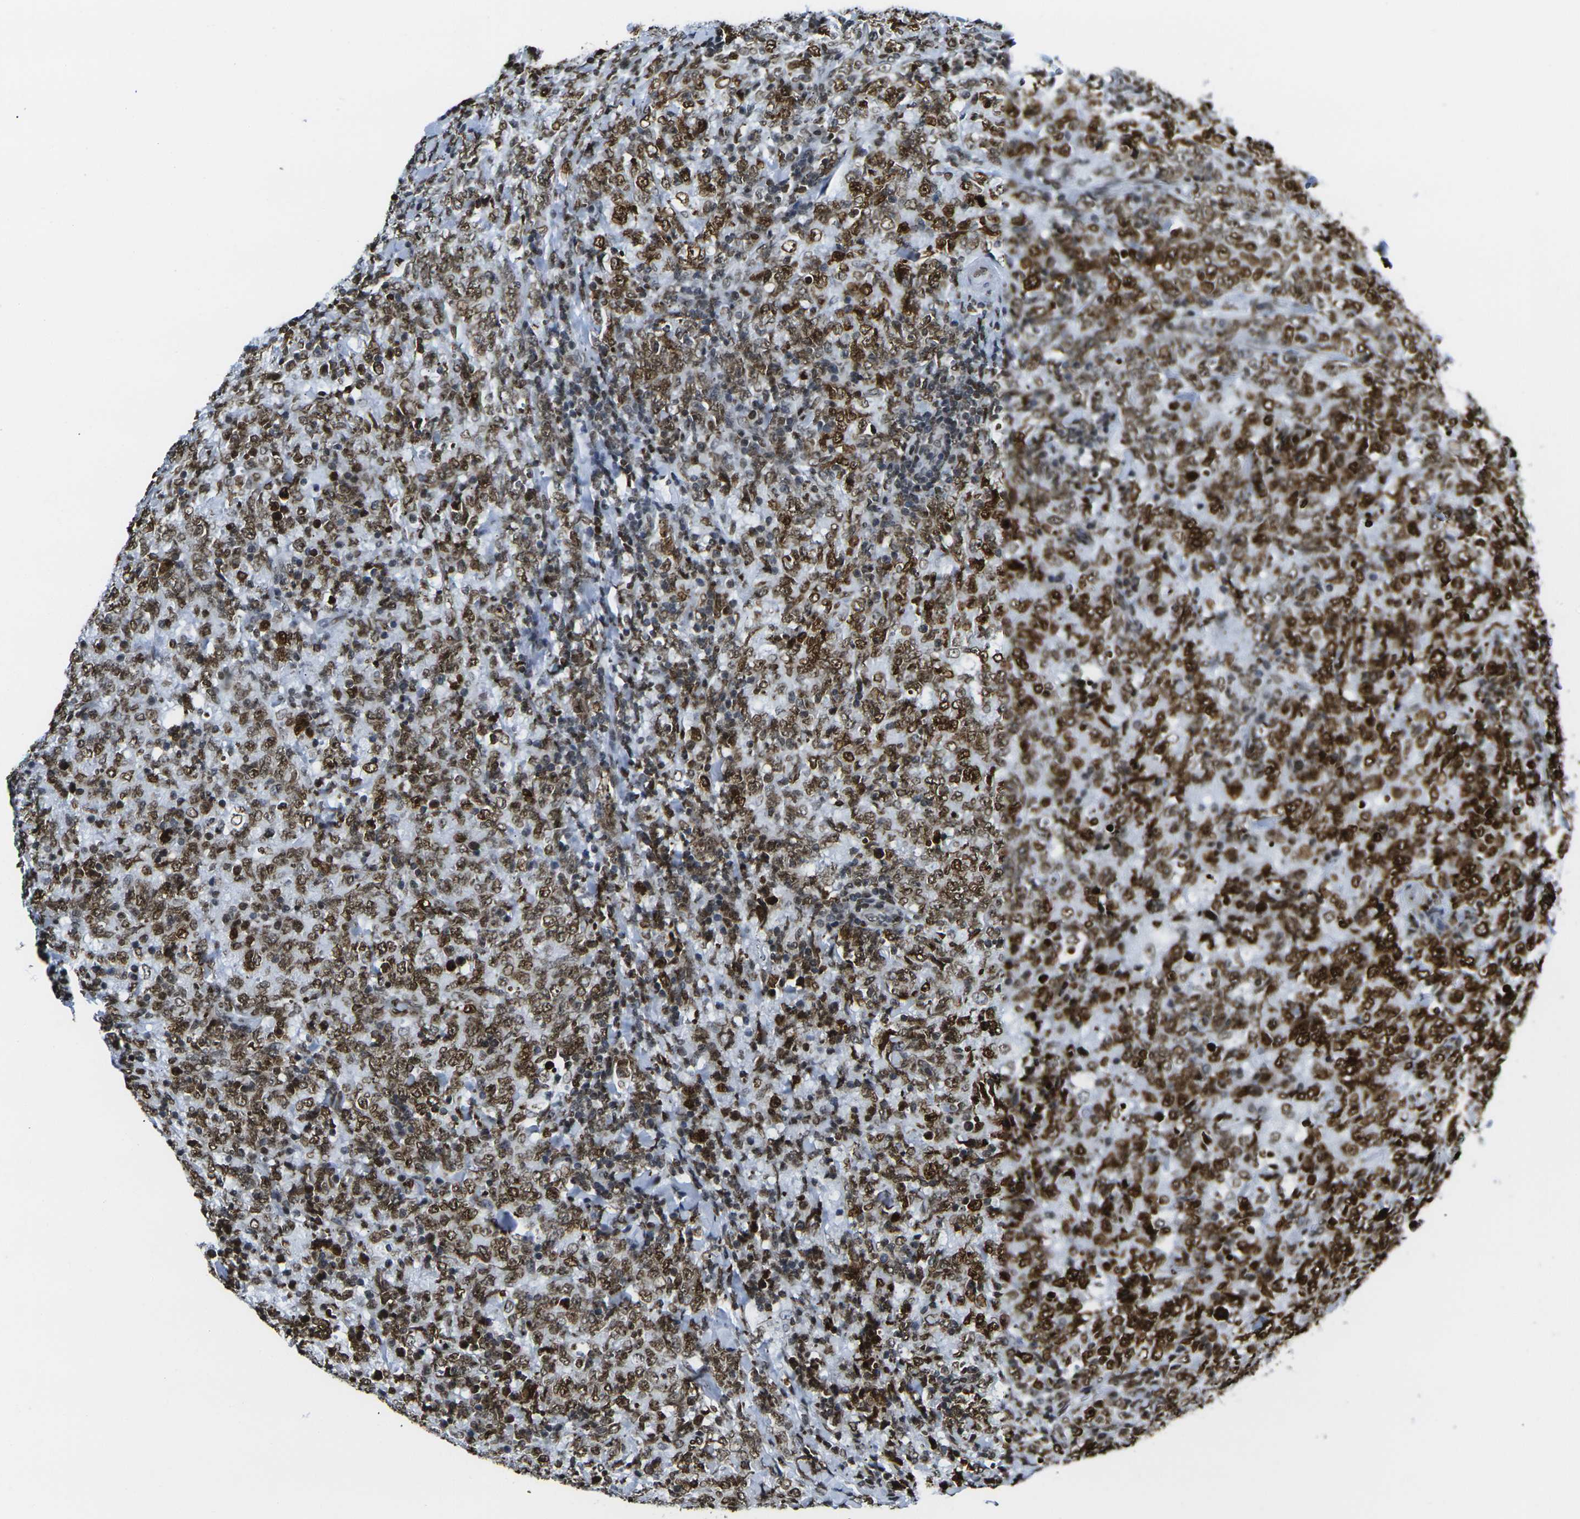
{"staining": {"intensity": "strong", "quantity": ">75%", "location": "nuclear"}, "tissue": "lymphoma", "cell_type": "Tumor cells", "image_type": "cancer", "snomed": [{"axis": "morphology", "description": "Malignant lymphoma, non-Hodgkin's type, High grade"}, {"axis": "topography", "description": "Tonsil"}], "caption": "Protein expression analysis of high-grade malignant lymphoma, non-Hodgkin's type reveals strong nuclear positivity in about >75% of tumor cells. (DAB IHC, brown staining for protein, blue staining for nuclei).", "gene": "H2AX", "patient": {"sex": "female", "age": 36}}